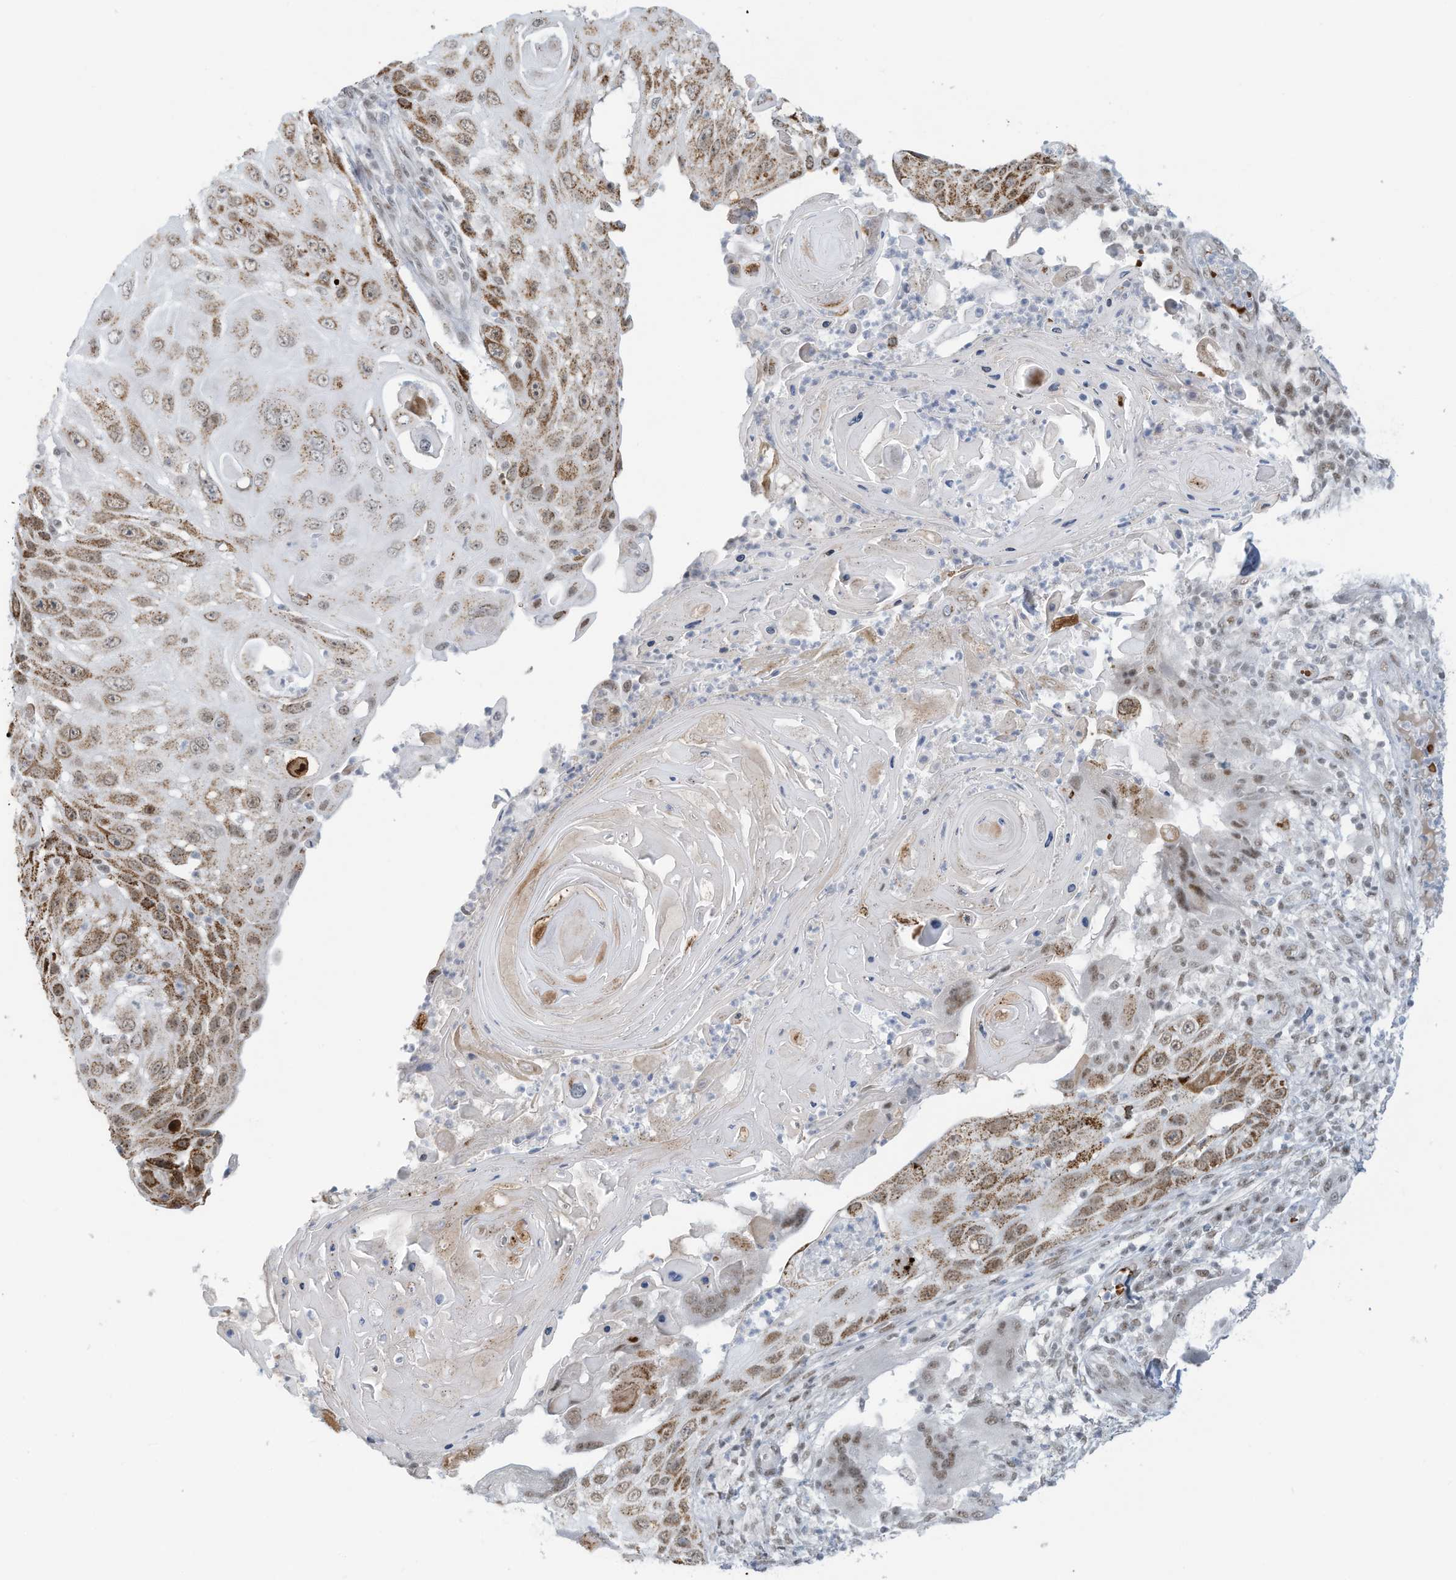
{"staining": {"intensity": "moderate", "quantity": ">75%", "location": "cytoplasmic/membranous,nuclear"}, "tissue": "skin cancer", "cell_type": "Tumor cells", "image_type": "cancer", "snomed": [{"axis": "morphology", "description": "Squamous cell carcinoma, NOS"}, {"axis": "topography", "description": "Skin"}], "caption": "Immunohistochemistry image of skin cancer (squamous cell carcinoma) stained for a protein (brown), which reveals medium levels of moderate cytoplasmic/membranous and nuclear positivity in approximately >75% of tumor cells.", "gene": "ECT2L", "patient": {"sex": "female", "age": 44}}